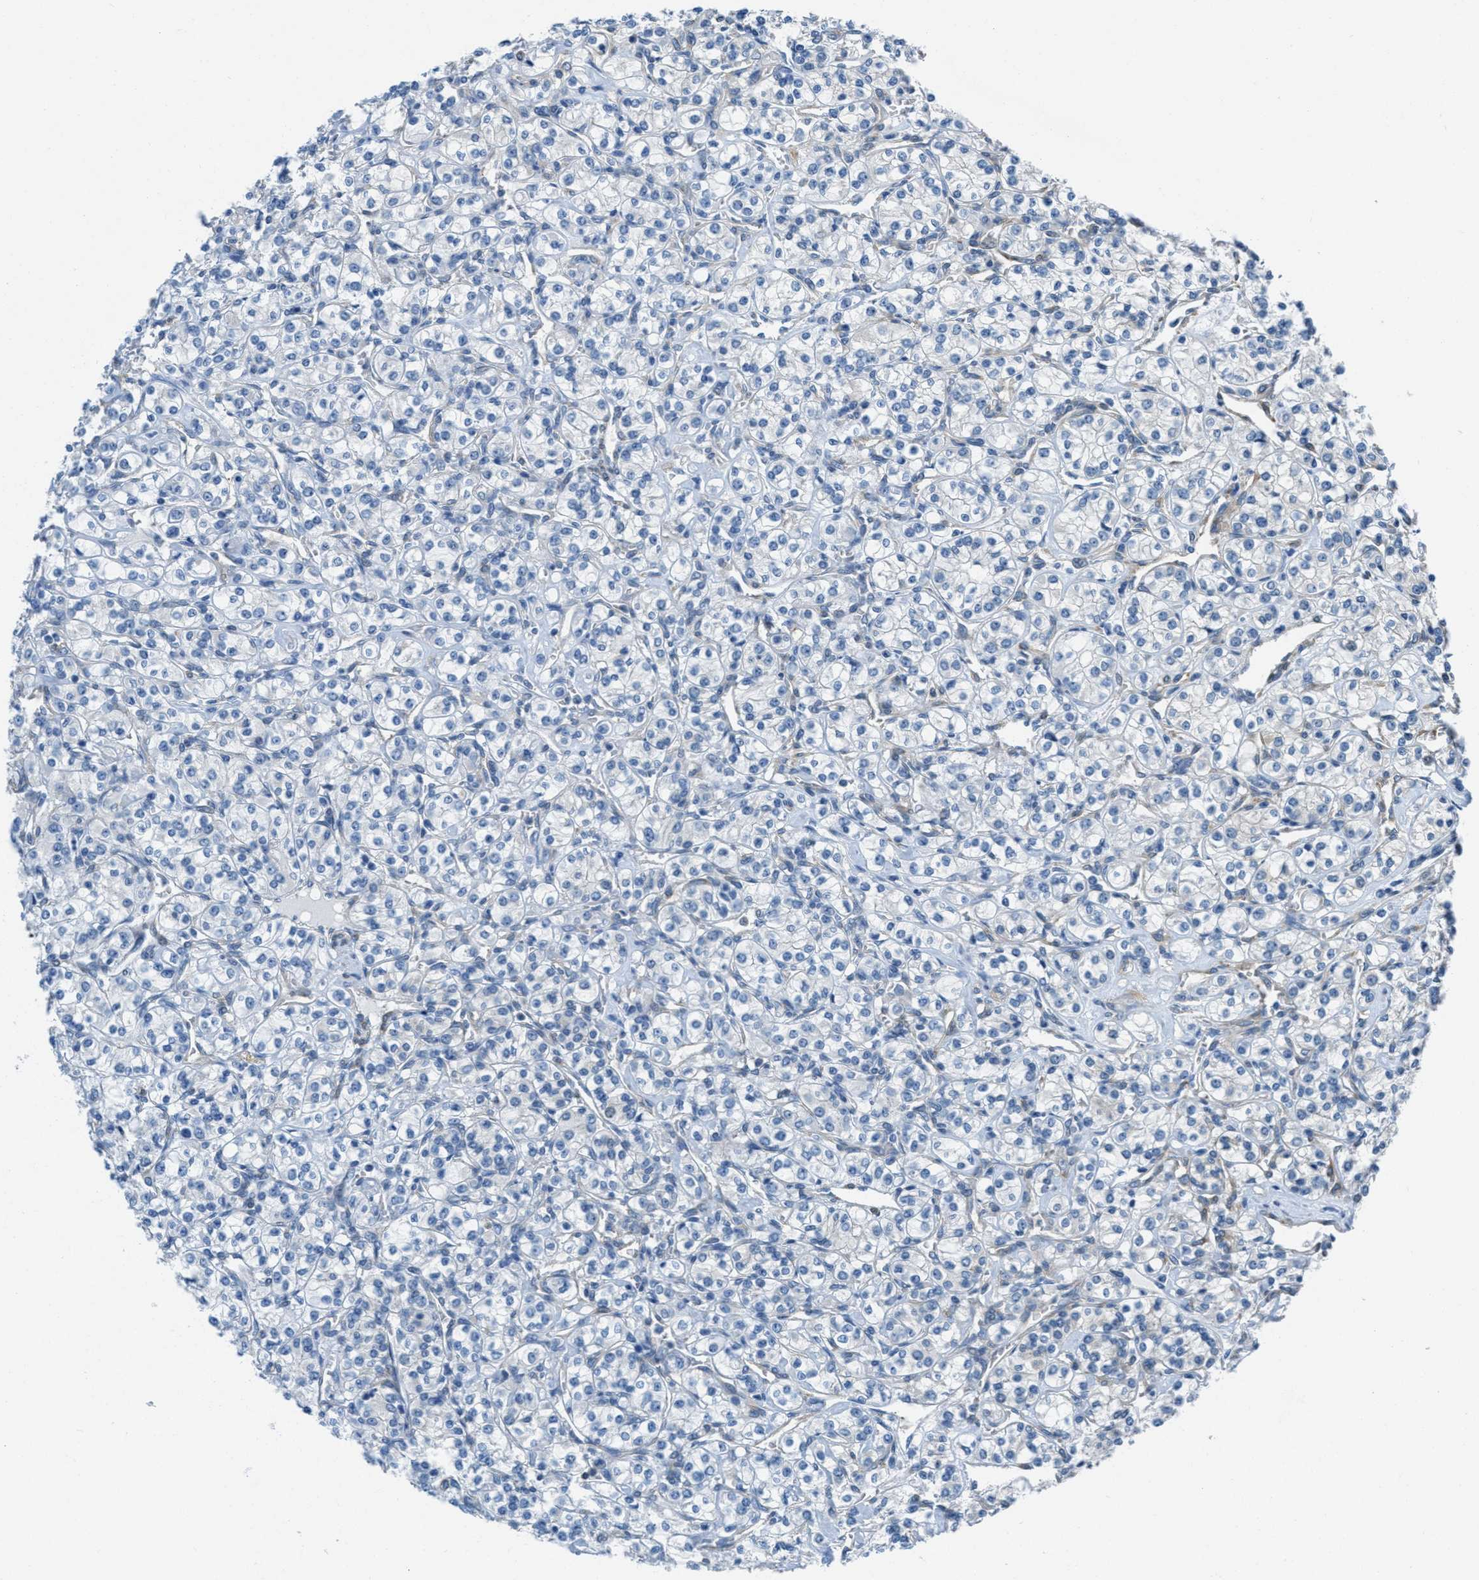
{"staining": {"intensity": "negative", "quantity": "none", "location": "none"}, "tissue": "renal cancer", "cell_type": "Tumor cells", "image_type": "cancer", "snomed": [{"axis": "morphology", "description": "Adenocarcinoma, NOS"}, {"axis": "topography", "description": "Kidney"}], "caption": "Tumor cells are negative for brown protein staining in renal cancer. (DAB immunohistochemistry visualized using brightfield microscopy, high magnification).", "gene": "MAPRE2", "patient": {"sex": "male", "age": 77}}